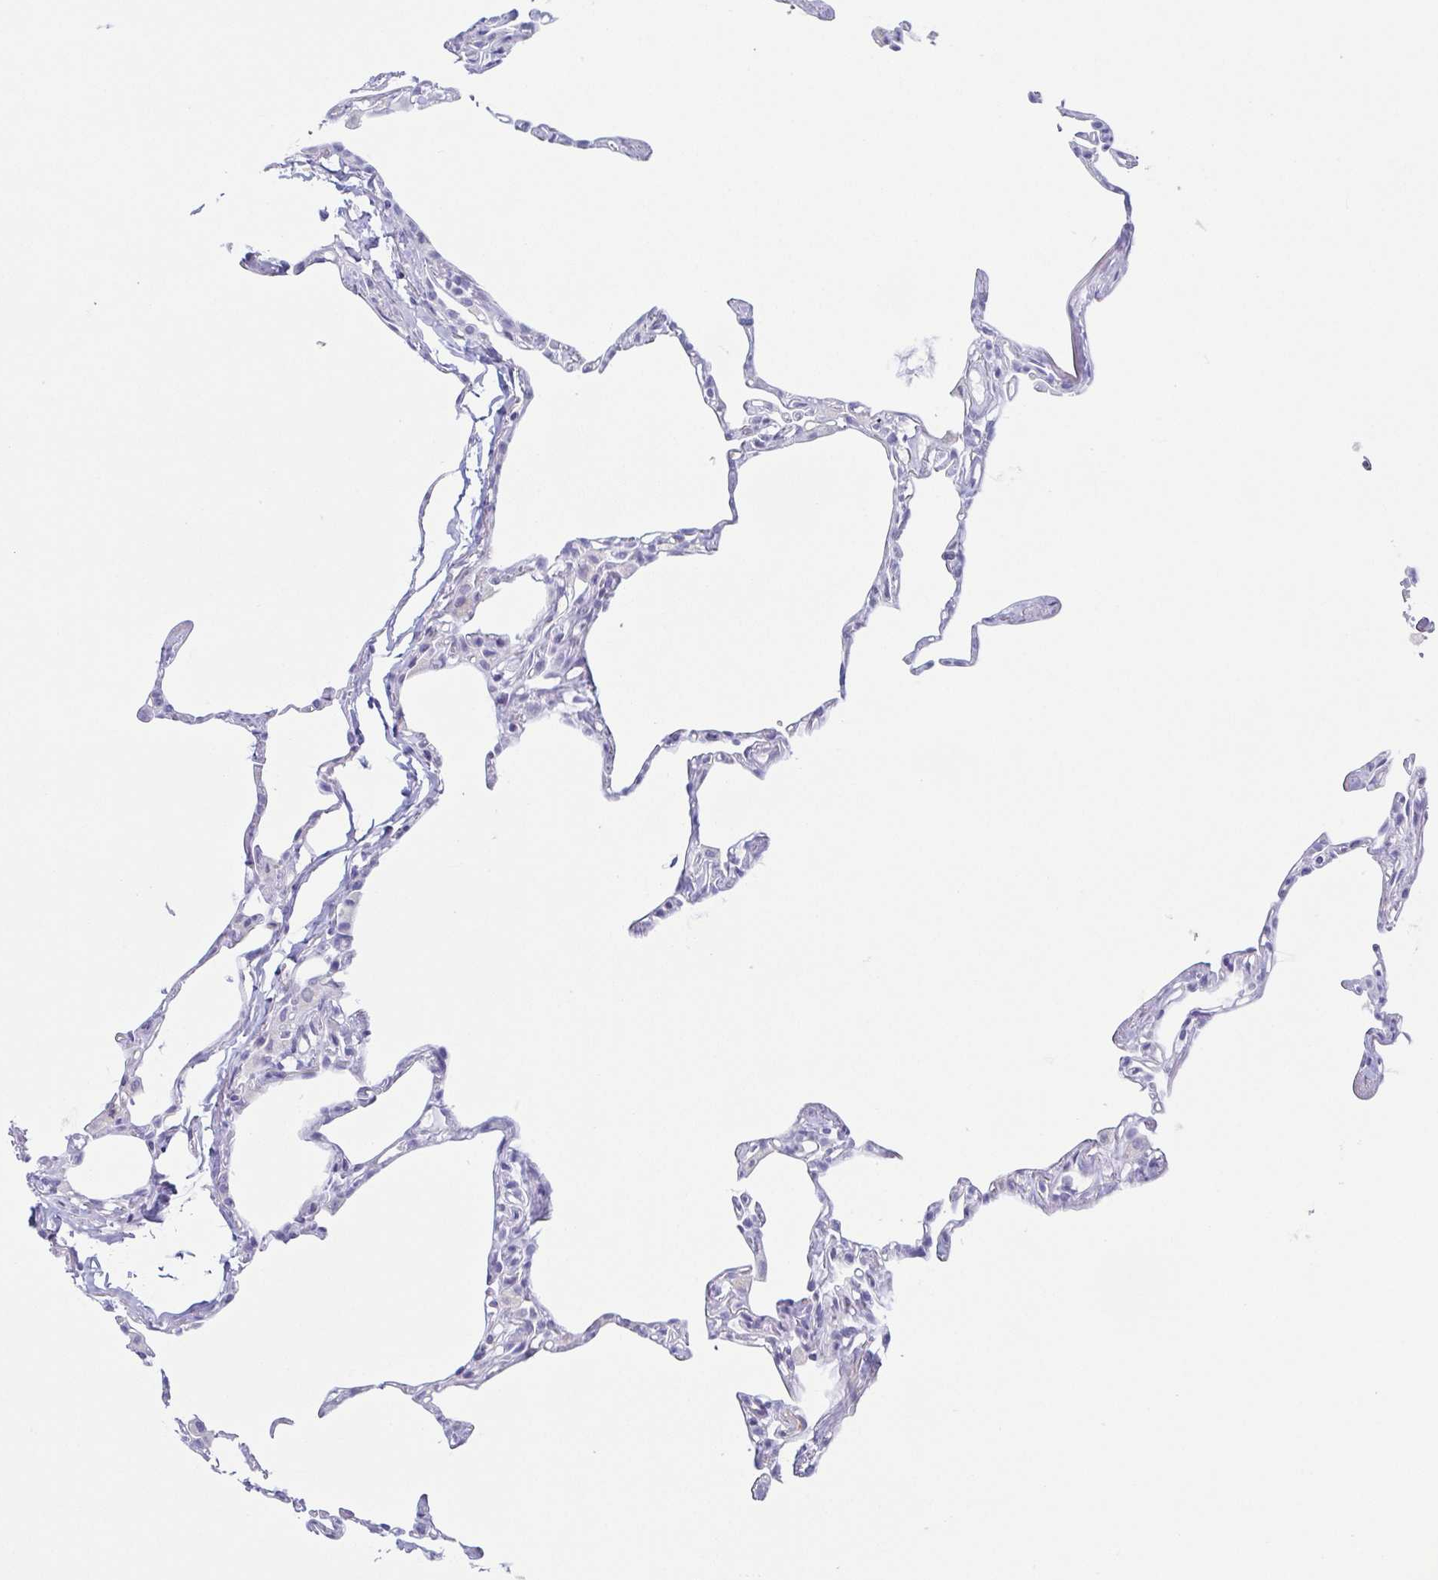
{"staining": {"intensity": "negative", "quantity": "none", "location": "none"}, "tissue": "lung", "cell_type": "Alveolar cells", "image_type": "normal", "snomed": [{"axis": "morphology", "description": "Normal tissue, NOS"}, {"axis": "topography", "description": "Lung"}], "caption": "A histopathology image of human lung is negative for staining in alveolar cells. Nuclei are stained in blue.", "gene": "PRR27", "patient": {"sex": "male", "age": 65}}